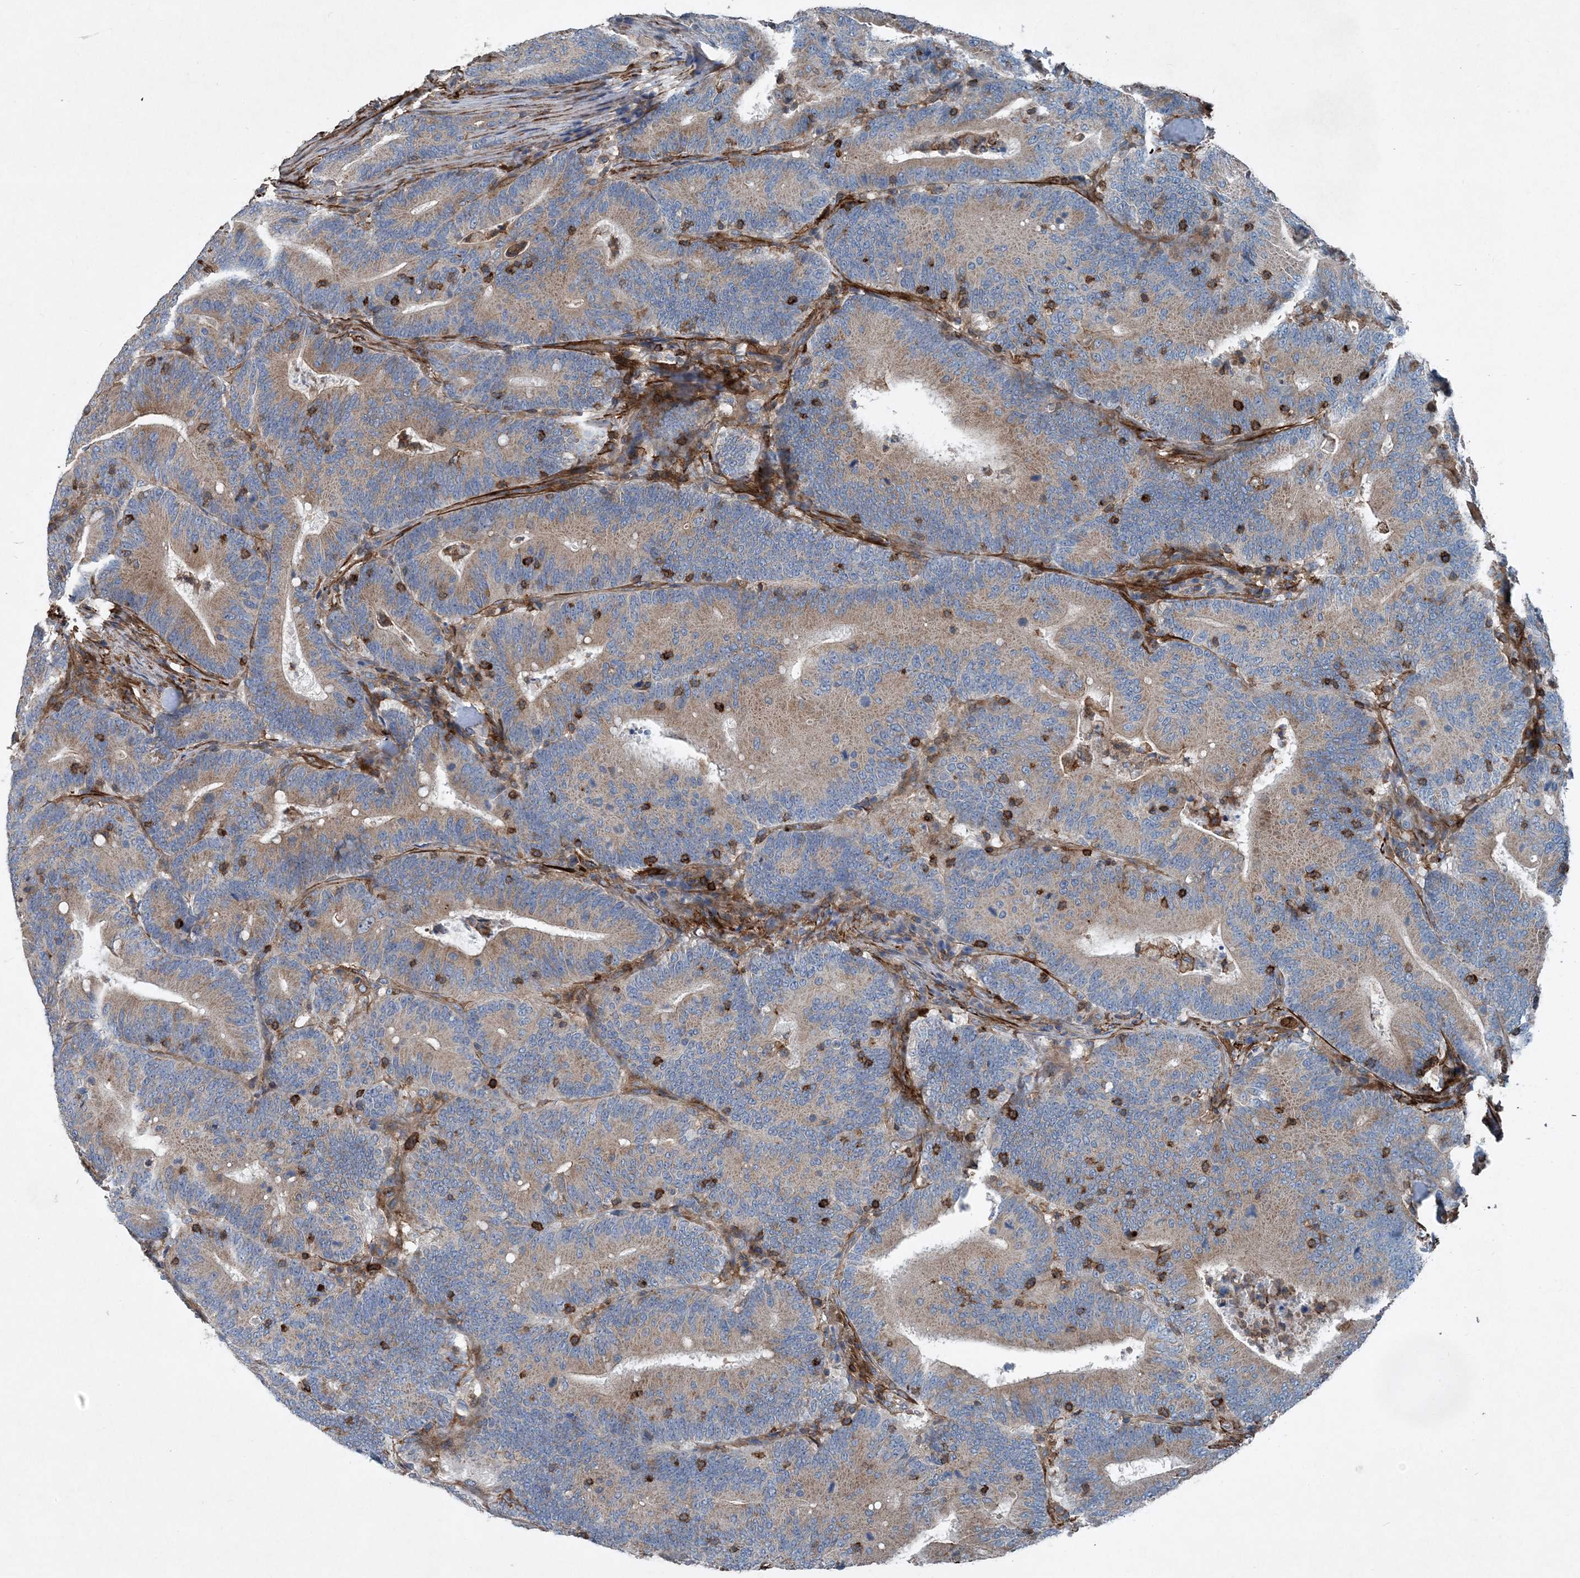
{"staining": {"intensity": "moderate", "quantity": "25%-75%", "location": "cytoplasmic/membranous"}, "tissue": "colorectal cancer", "cell_type": "Tumor cells", "image_type": "cancer", "snomed": [{"axis": "morphology", "description": "Adenocarcinoma, NOS"}, {"axis": "topography", "description": "Colon"}], "caption": "The micrograph displays staining of colorectal cancer, revealing moderate cytoplasmic/membranous protein positivity (brown color) within tumor cells. Immunohistochemistry (ihc) stains the protein in brown and the nuclei are stained blue.", "gene": "DGUOK", "patient": {"sex": "female", "age": 66}}